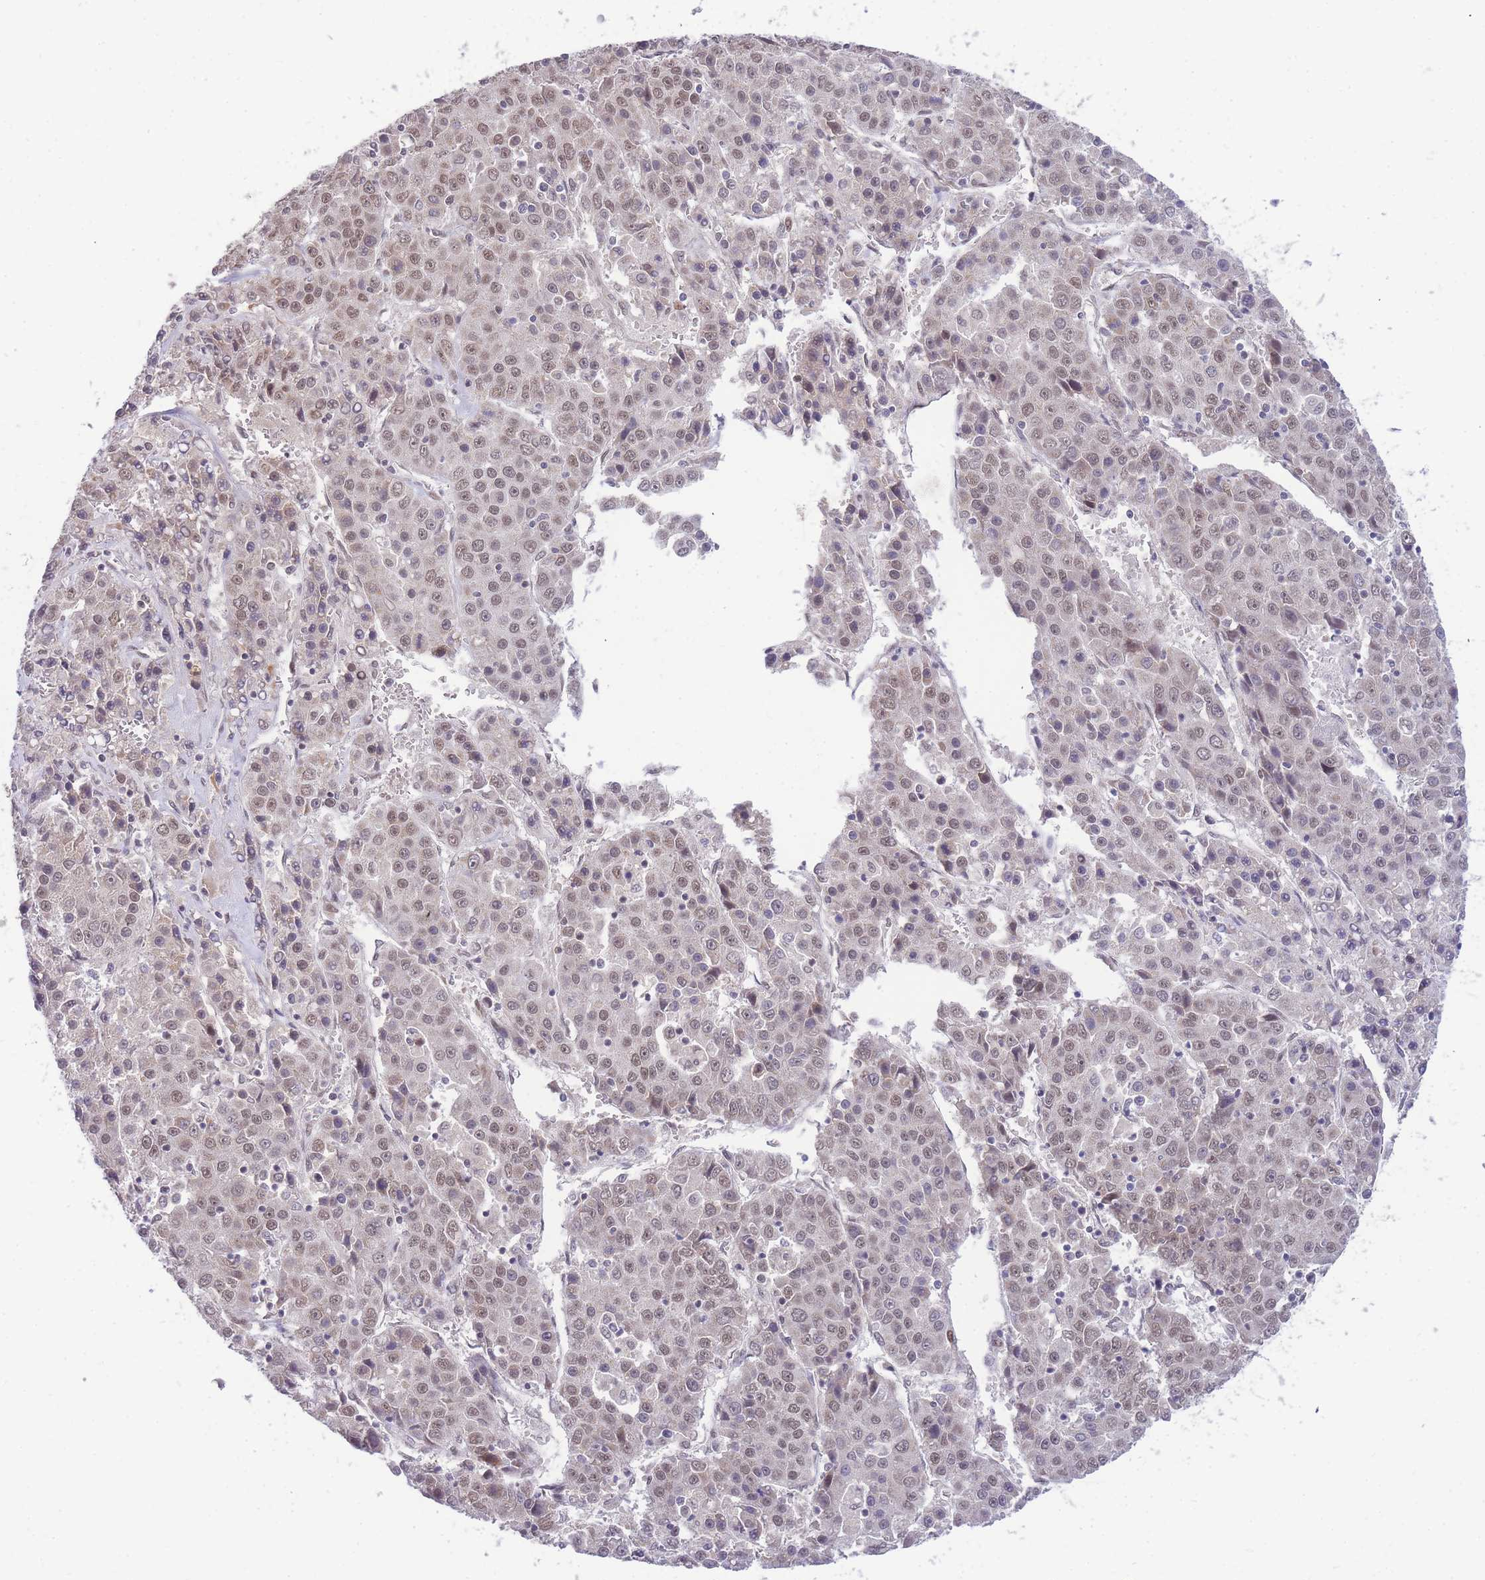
{"staining": {"intensity": "weak", "quantity": ">75%", "location": "nuclear"}, "tissue": "liver cancer", "cell_type": "Tumor cells", "image_type": "cancer", "snomed": [{"axis": "morphology", "description": "Carcinoma, Hepatocellular, NOS"}, {"axis": "topography", "description": "Liver"}], "caption": "An immunohistochemistry image of tumor tissue is shown. Protein staining in brown highlights weak nuclear positivity in liver cancer (hepatocellular carcinoma) within tumor cells.", "gene": "PUS10", "patient": {"sex": "female", "age": 53}}